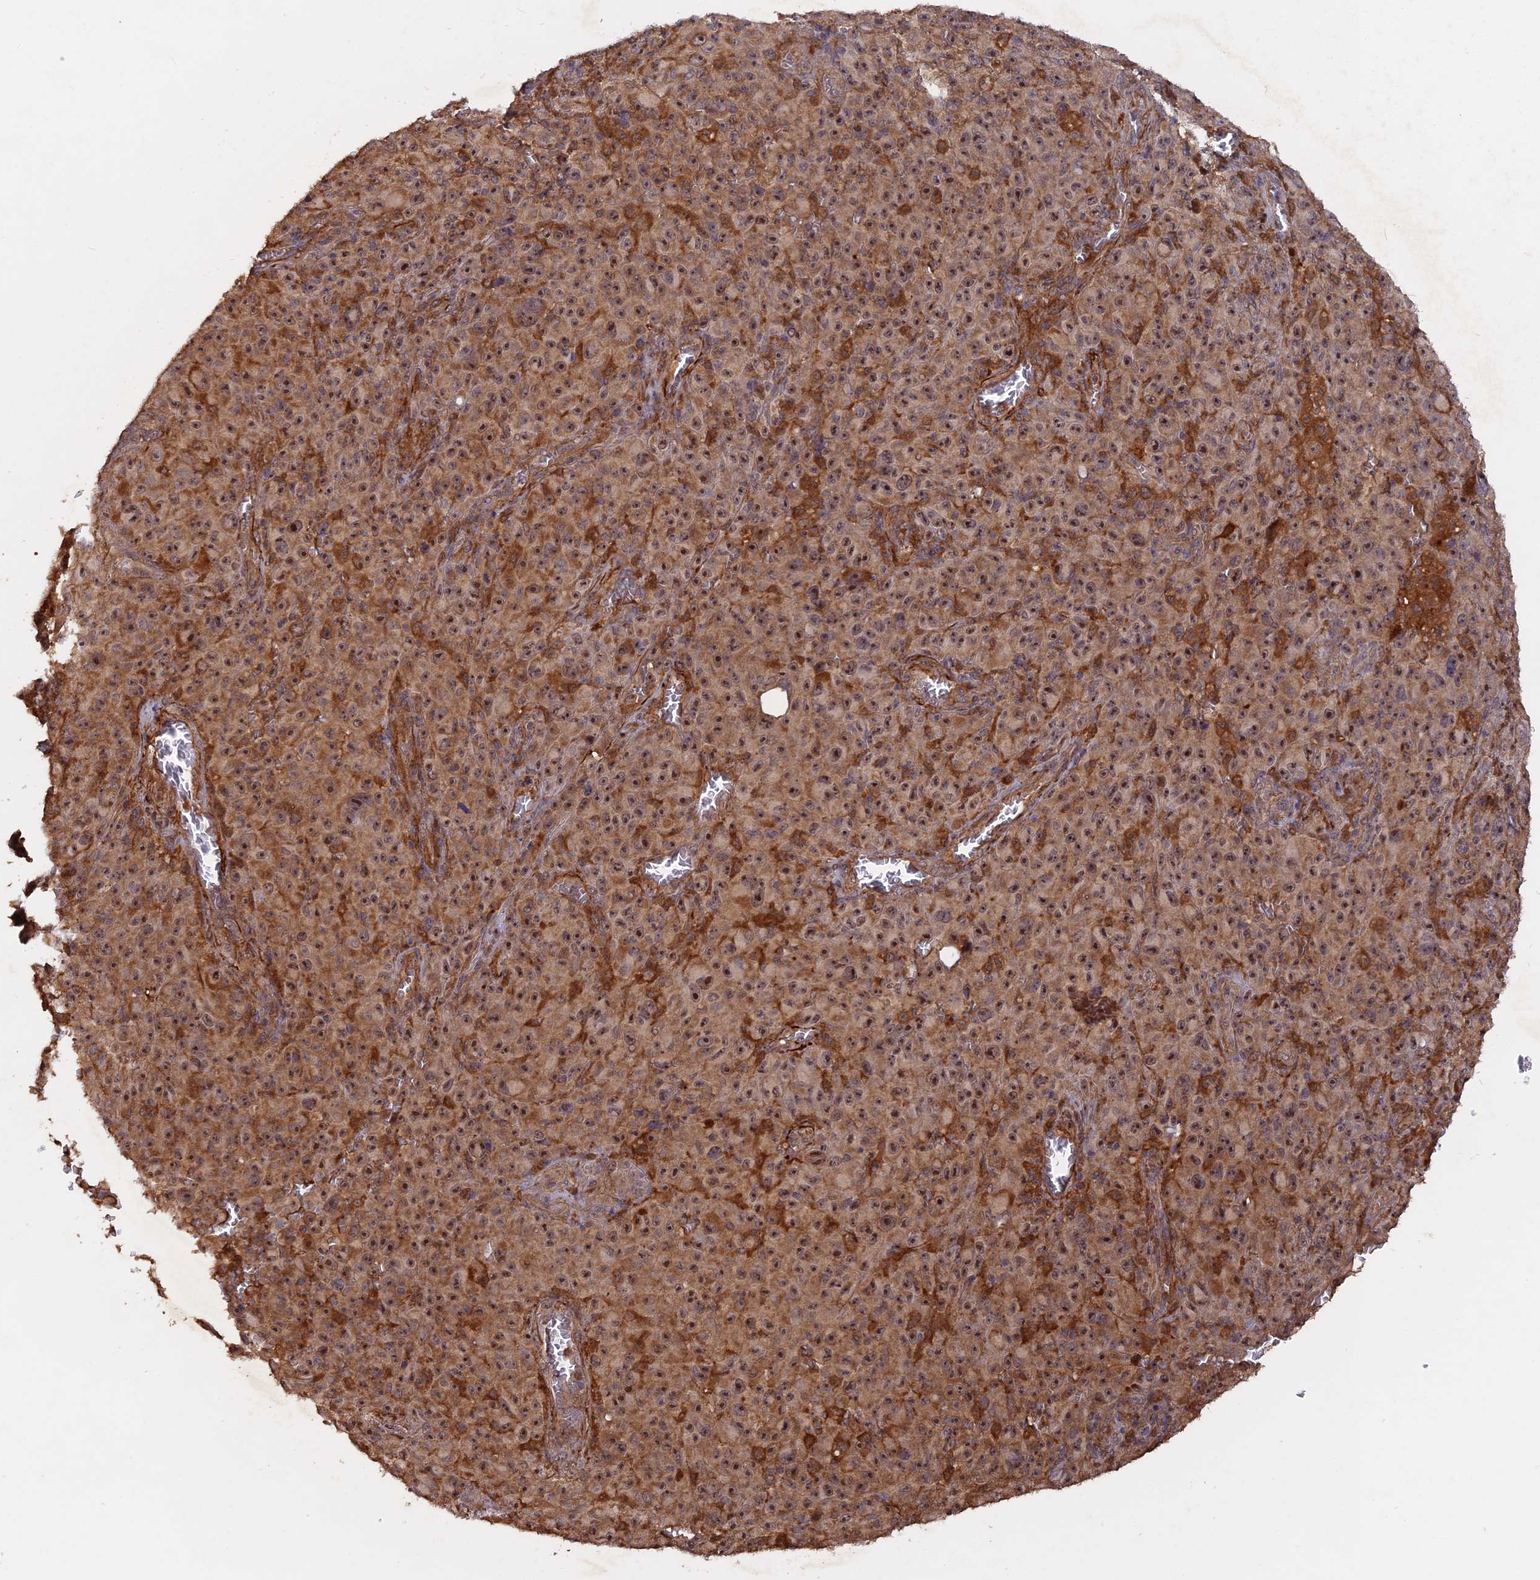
{"staining": {"intensity": "moderate", "quantity": ">75%", "location": "cytoplasmic/membranous,nuclear"}, "tissue": "melanoma", "cell_type": "Tumor cells", "image_type": "cancer", "snomed": [{"axis": "morphology", "description": "Malignant melanoma, NOS"}, {"axis": "topography", "description": "Skin"}], "caption": "Immunohistochemical staining of malignant melanoma displays moderate cytoplasmic/membranous and nuclear protein expression in about >75% of tumor cells.", "gene": "SAC3D1", "patient": {"sex": "female", "age": 82}}